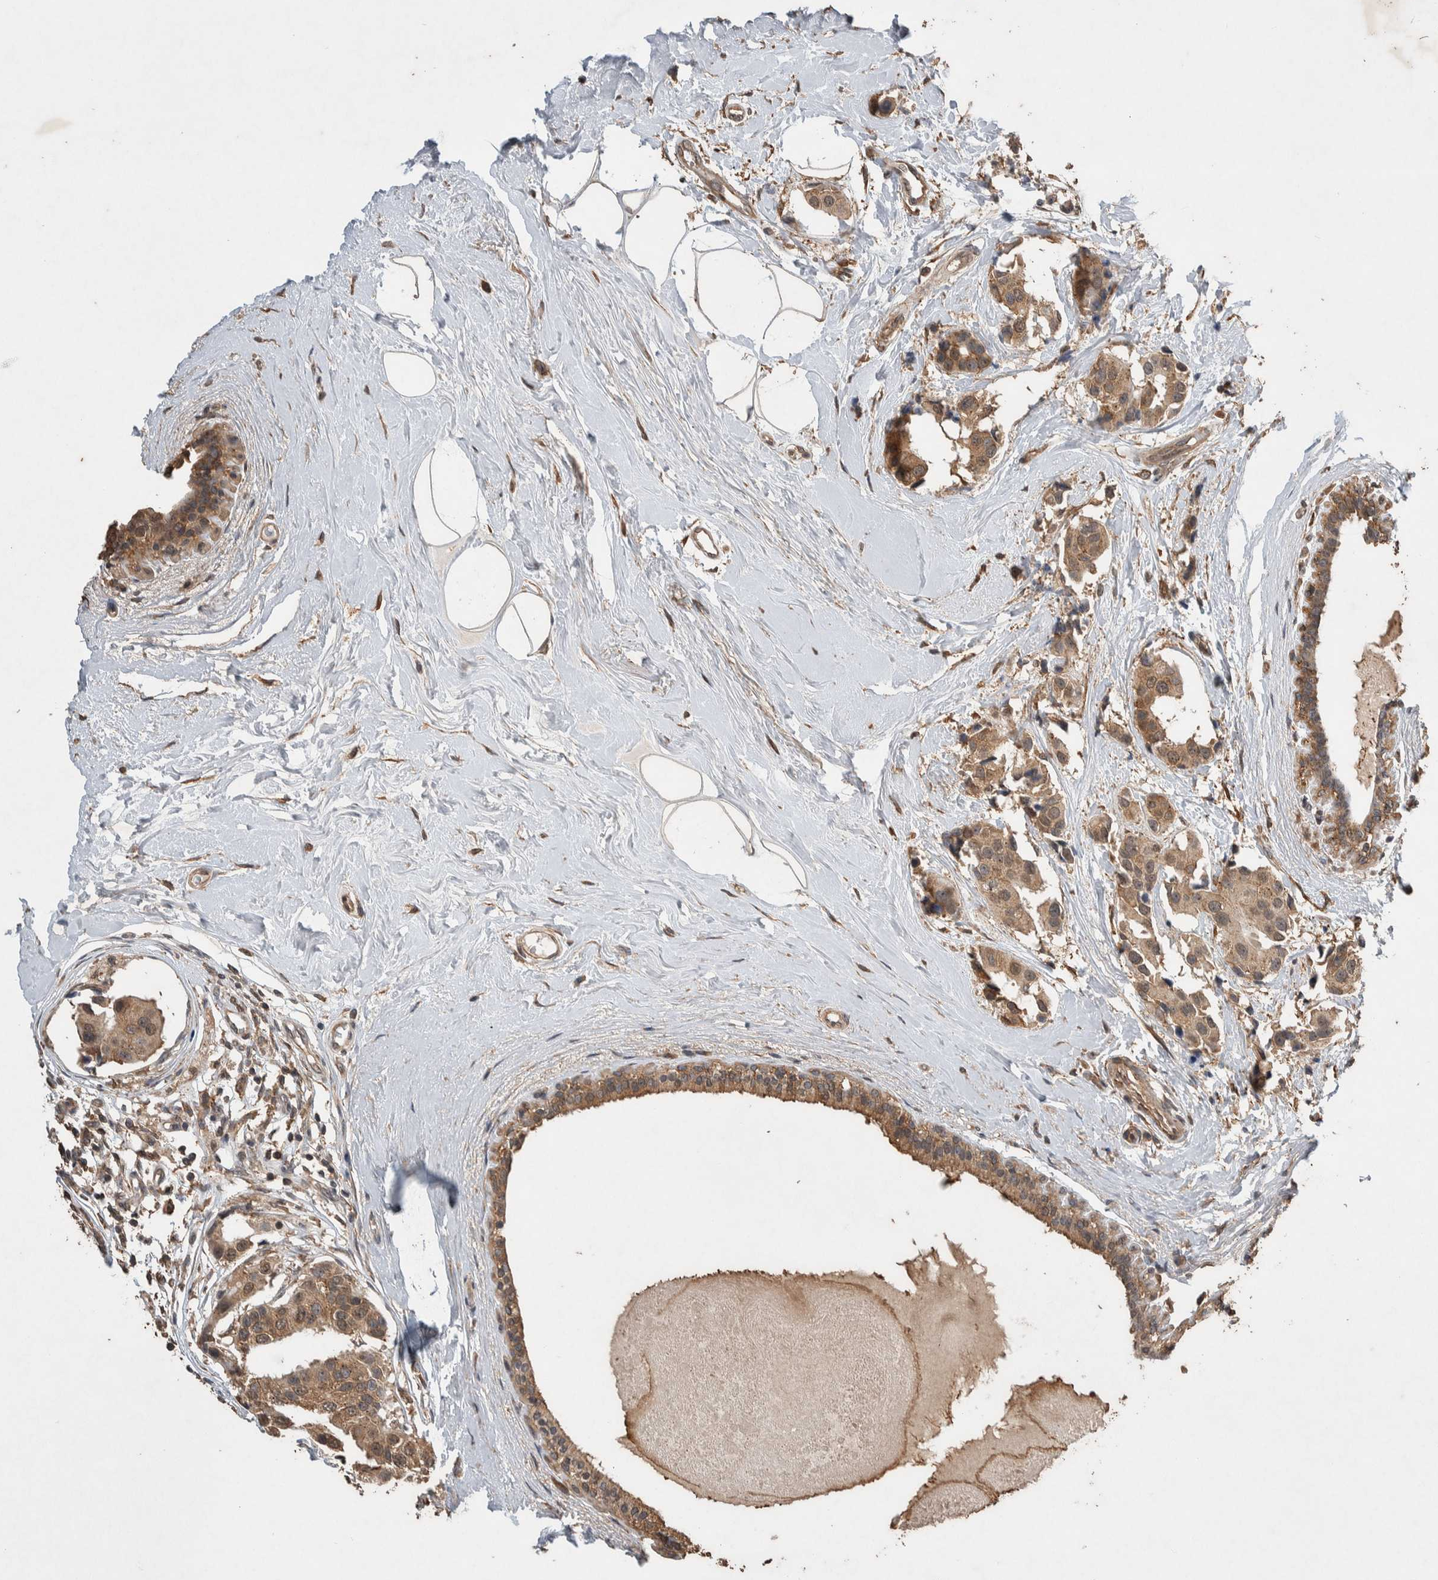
{"staining": {"intensity": "moderate", "quantity": ">75%", "location": "cytoplasmic/membranous"}, "tissue": "breast cancer", "cell_type": "Tumor cells", "image_type": "cancer", "snomed": [{"axis": "morphology", "description": "Normal tissue, NOS"}, {"axis": "morphology", "description": "Duct carcinoma"}, {"axis": "topography", "description": "Breast"}], "caption": "Human breast cancer (infiltrating ductal carcinoma) stained for a protein (brown) shows moderate cytoplasmic/membranous positive staining in about >75% of tumor cells.", "gene": "DVL2", "patient": {"sex": "female", "age": 39}}